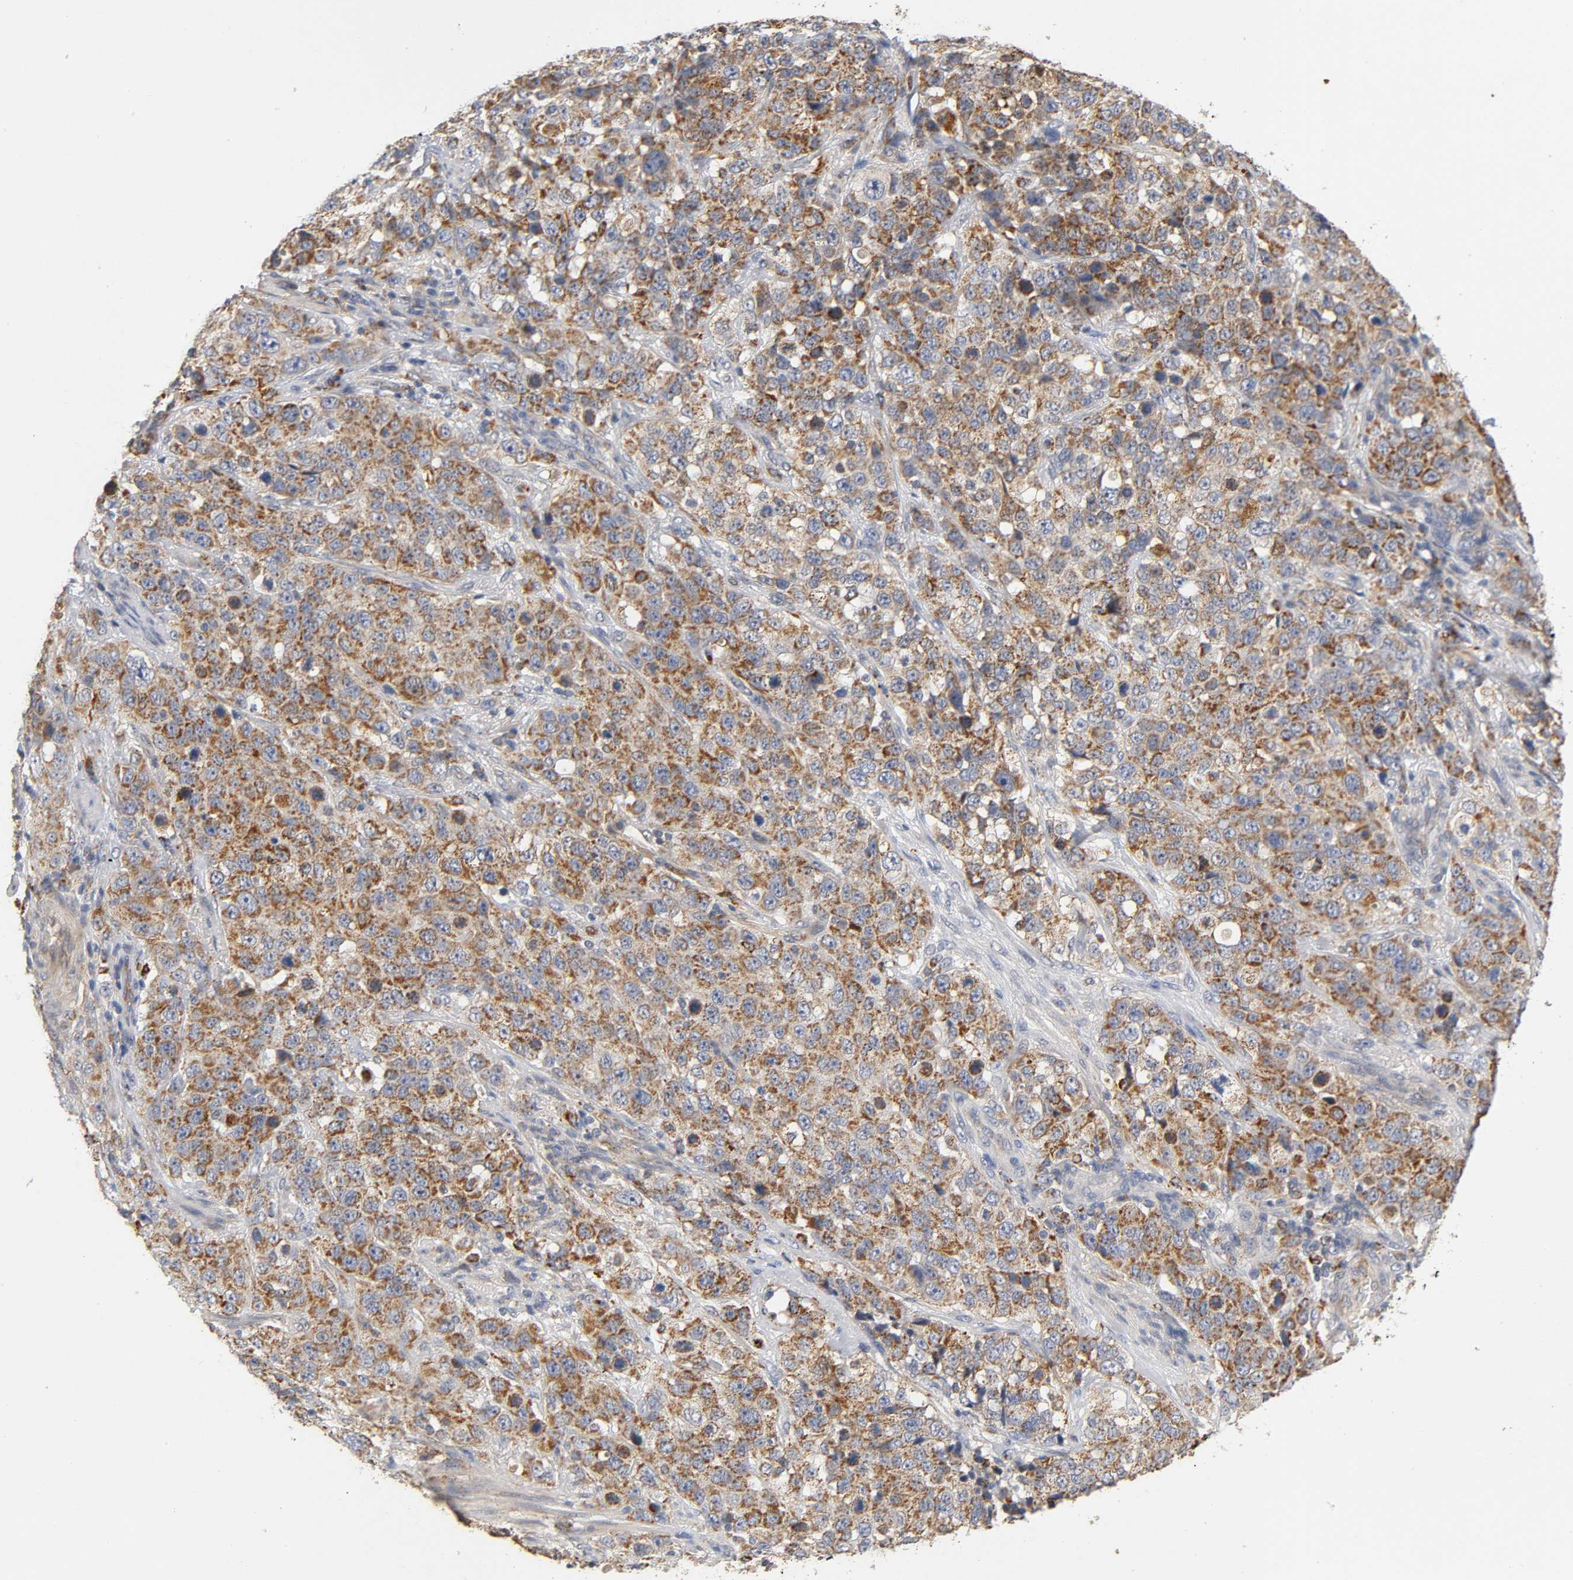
{"staining": {"intensity": "strong", "quantity": ">75%", "location": "cytoplasmic/membranous"}, "tissue": "stomach cancer", "cell_type": "Tumor cells", "image_type": "cancer", "snomed": [{"axis": "morphology", "description": "Normal tissue, NOS"}, {"axis": "morphology", "description": "Adenocarcinoma, NOS"}, {"axis": "topography", "description": "Stomach"}], "caption": "Brown immunohistochemical staining in adenocarcinoma (stomach) exhibits strong cytoplasmic/membranous positivity in about >75% of tumor cells.", "gene": "ISG15", "patient": {"sex": "male", "age": 48}}